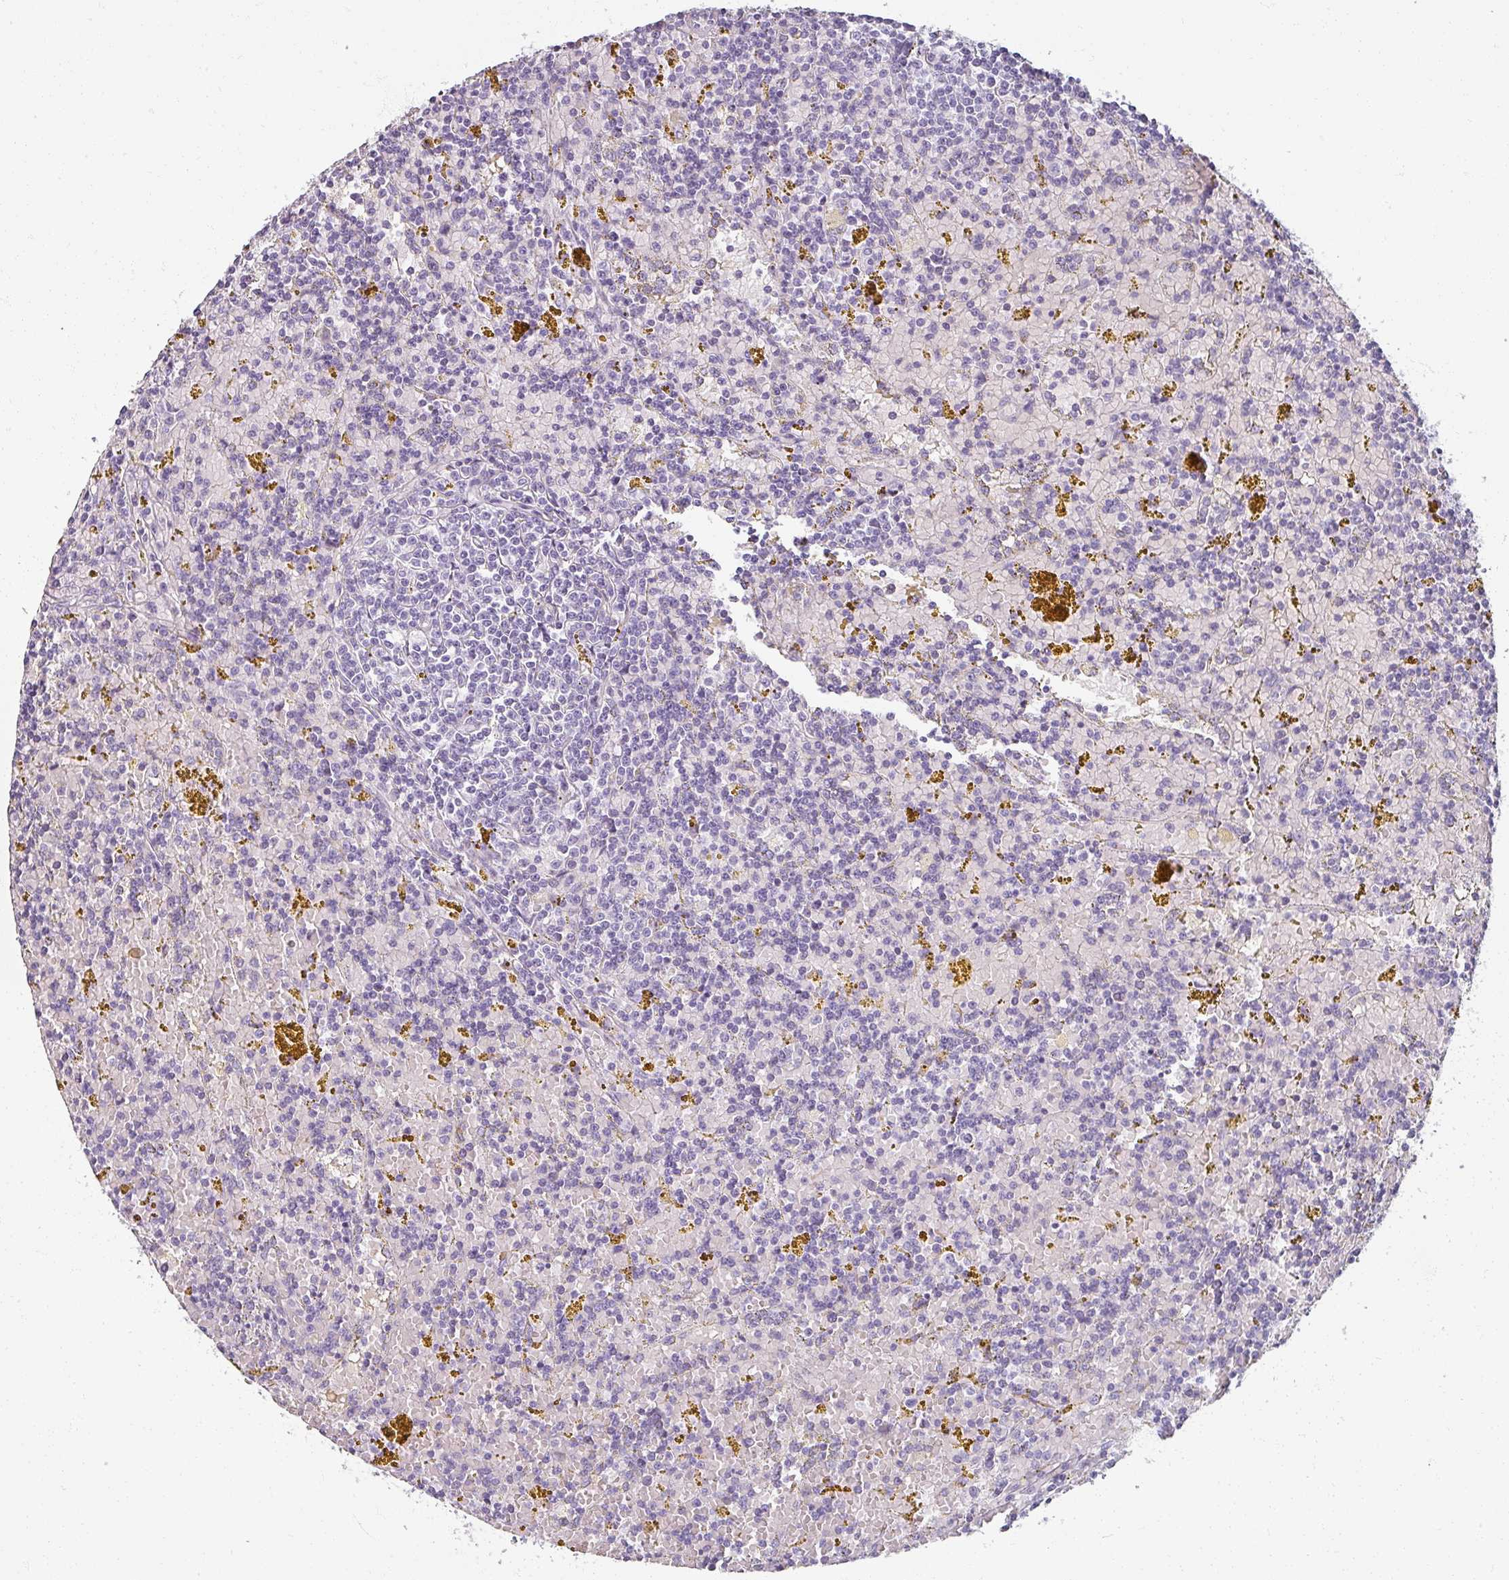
{"staining": {"intensity": "negative", "quantity": "none", "location": "none"}, "tissue": "lymphoma", "cell_type": "Tumor cells", "image_type": "cancer", "snomed": [{"axis": "morphology", "description": "Malignant lymphoma, non-Hodgkin's type, Low grade"}, {"axis": "topography", "description": "Spleen"}, {"axis": "topography", "description": "Lymph node"}], "caption": "Tumor cells are negative for brown protein staining in malignant lymphoma, non-Hodgkin's type (low-grade).", "gene": "REG3G", "patient": {"sex": "female", "age": 66}}